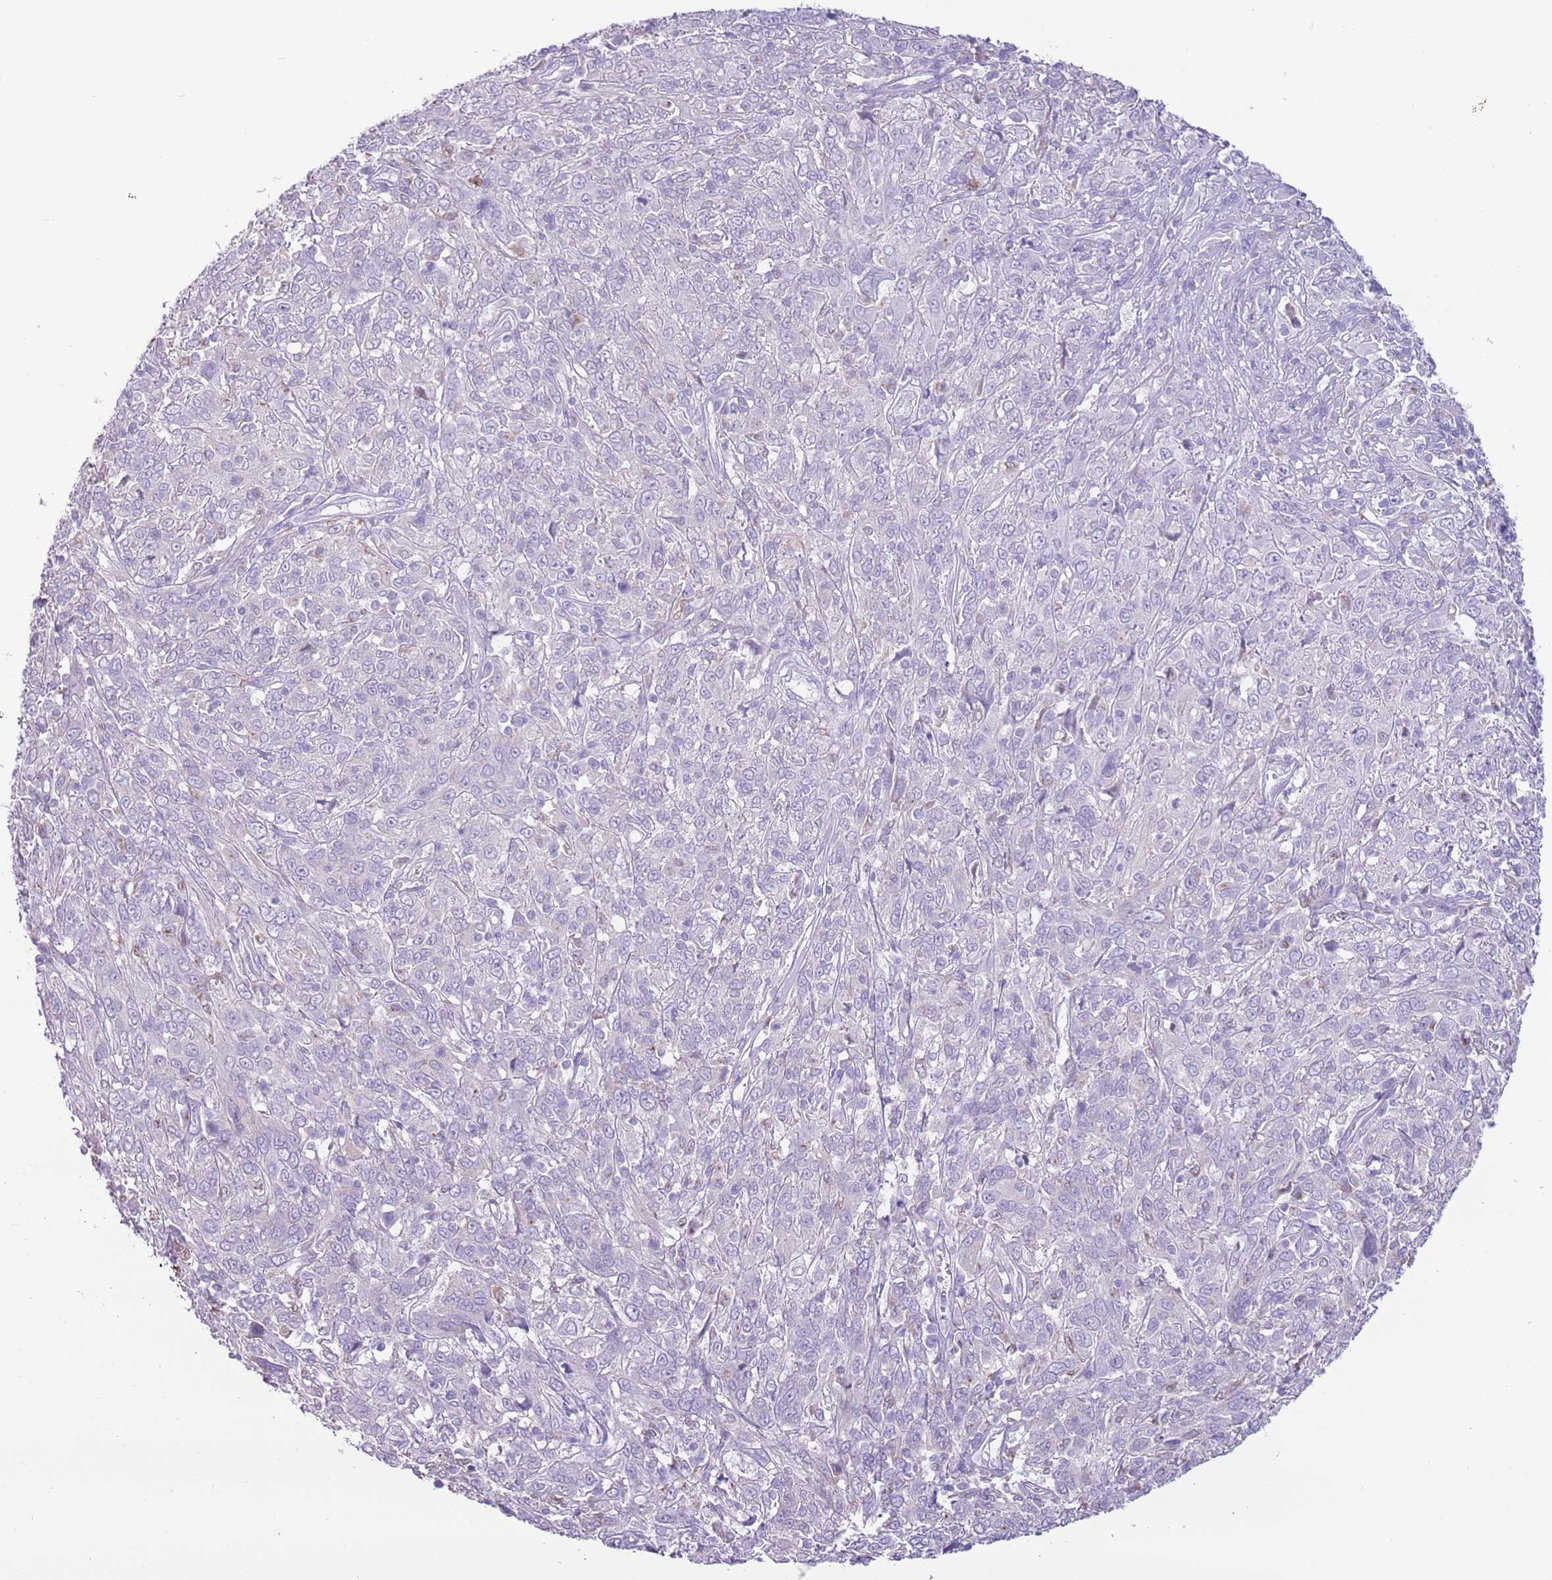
{"staining": {"intensity": "negative", "quantity": "none", "location": "none"}, "tissue": "cervical cancer", "cell_type": "Tumor cells", "image_type": "cancer", "snomed": [{"axis": "morphology", "description": "Squamous cell carcinoma, NOS"}, {"axis": "topography", "description": "Cervix"}], "caption": "A histopathology image of human cervical cancer (squamous cell carcinoma) is negative for staining in tumor cells.", "gene": "ZNF697", "patient": {"sex": "female", "age": 46}}